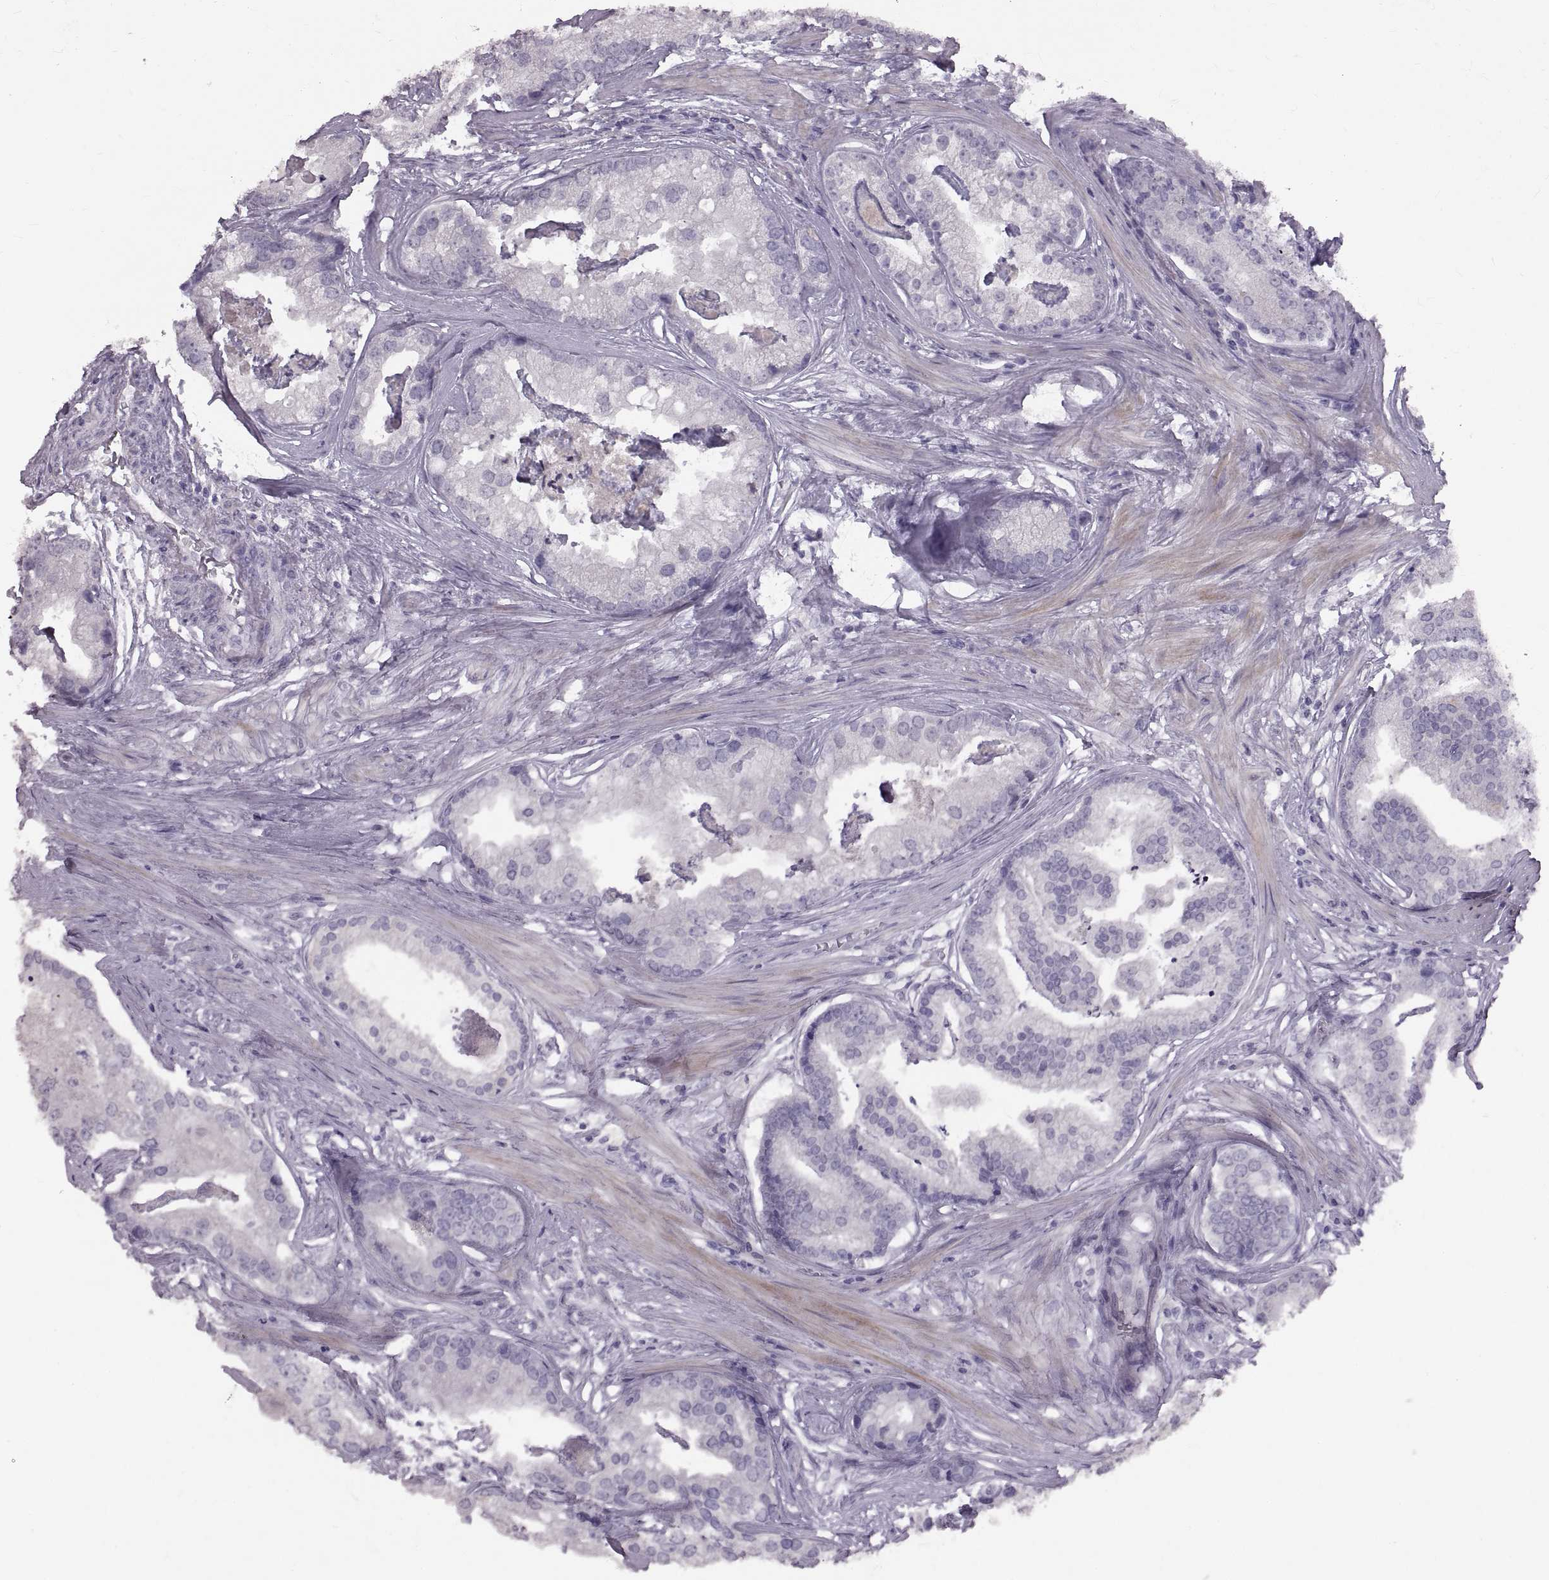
{"staining": {"intensity": "negative", "quantity": "none", "location": "none"}, "tissue": "prostate cancer", "cell_type": "Tumor cells", "image_type": "cancer", "snomed": [{"axis": "morphology", "description": "Adenocarcinoma, NOS"}, {"axis": "topography", "description": "Prostate and seminal vesicle, NOS"}, {"axis": "topography", "description": "Prostate"}], "caption": "IHC histopathology image of human prostate cancer (adenocarcinoma) stained for a protein (brown), which displays no expression in tumor cells.", "gene": "SPACDR", "patient": {"sex": "male", "age": 44}}